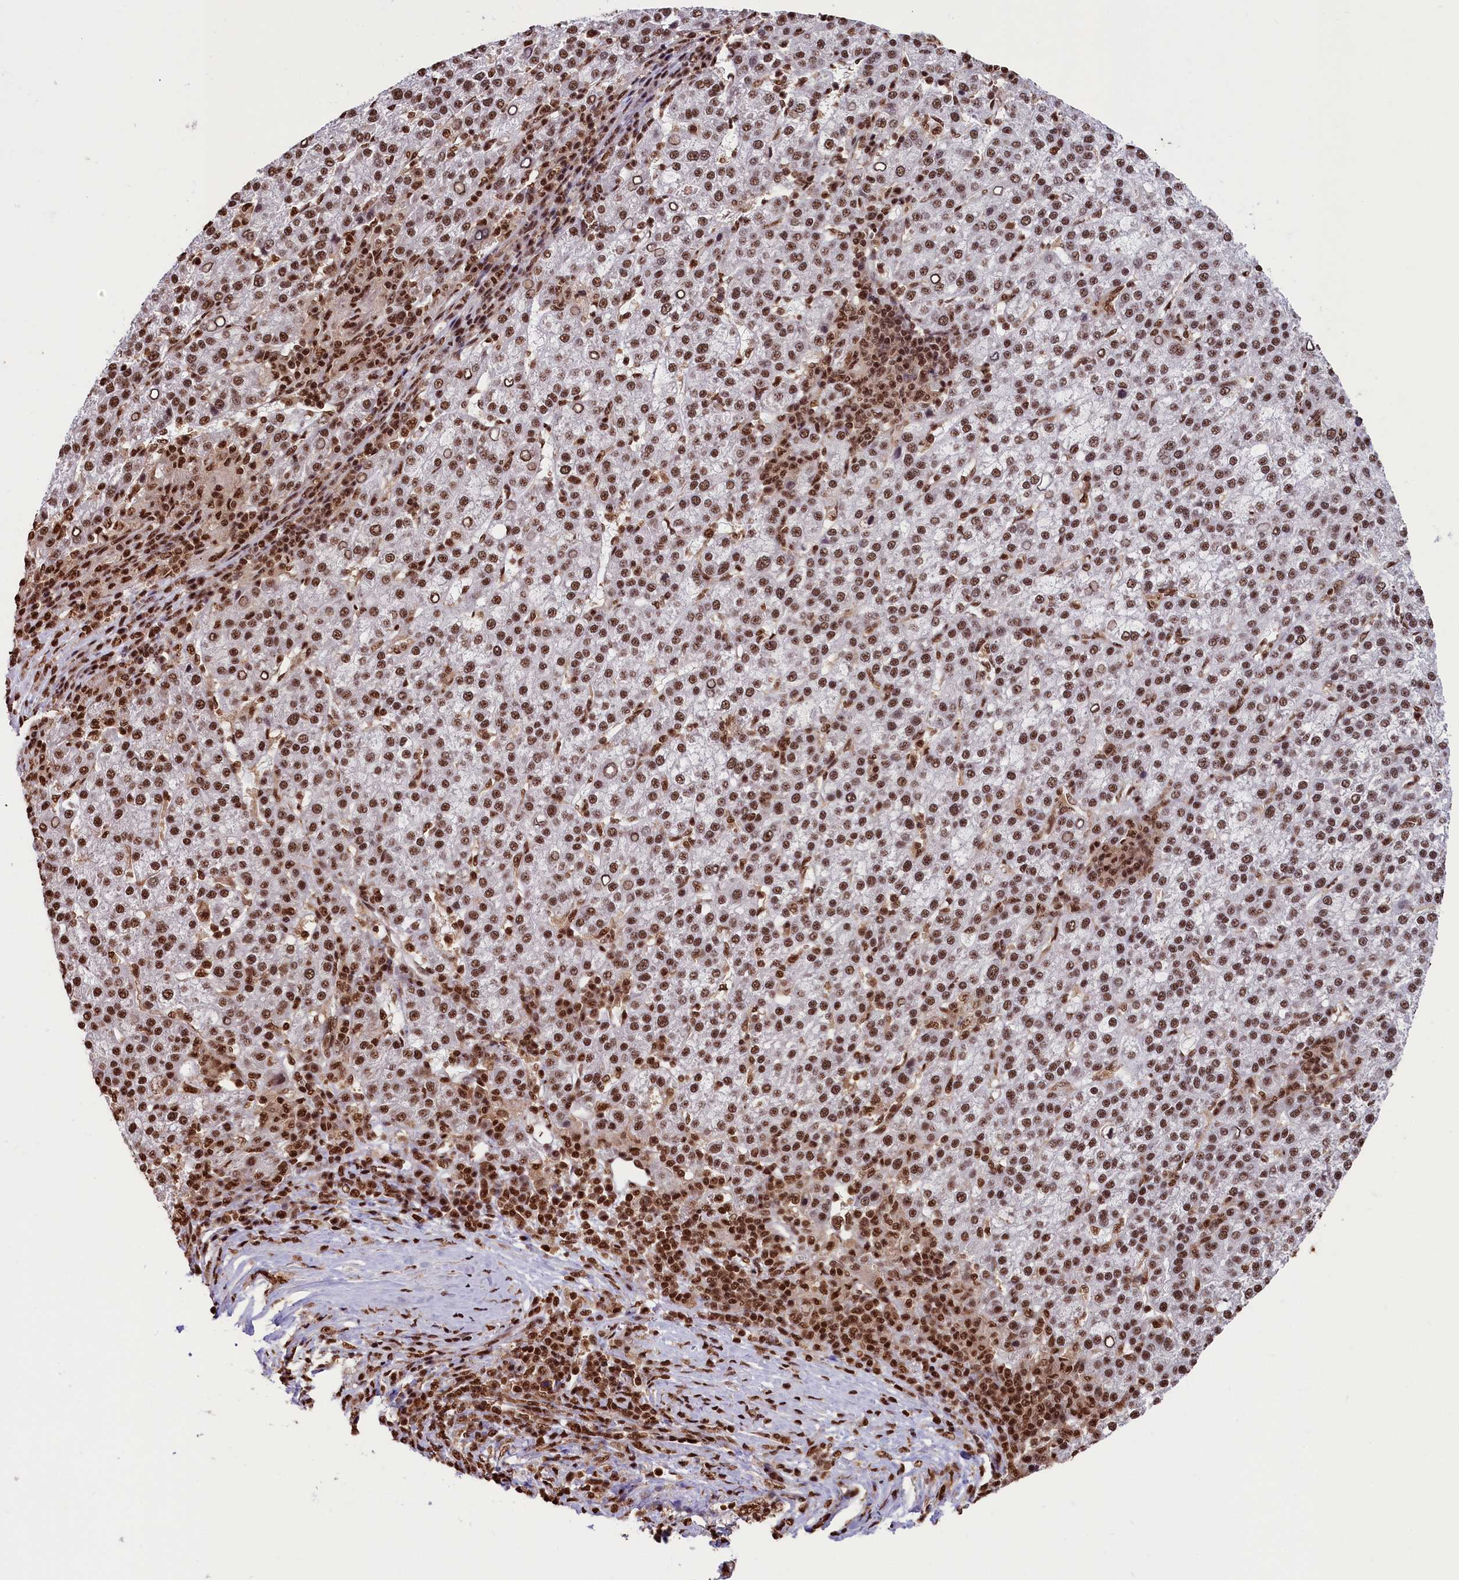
{"staining": {"intensity": "strong", "quantity": ">75%", "location": "nuclear"}, "tissue": "liver cancer", "cell_type": "Tumor cells", "image_type": "cancer", "snomed": [{"axis": "morphology", "description": "Carcinoma, Hepatocellular, NOS"}, {"axis": "topography", "description": "Liver"}], "caption": "Immunohistochemical staining of liver cancer (hepatocellular carcinoma) displays strong nuclear protein staining in about >75% of tumor cells. Nuclei are stained in blue.", "gene": "SNRPD2", "patient": {"sex": "female", "age": 58}}